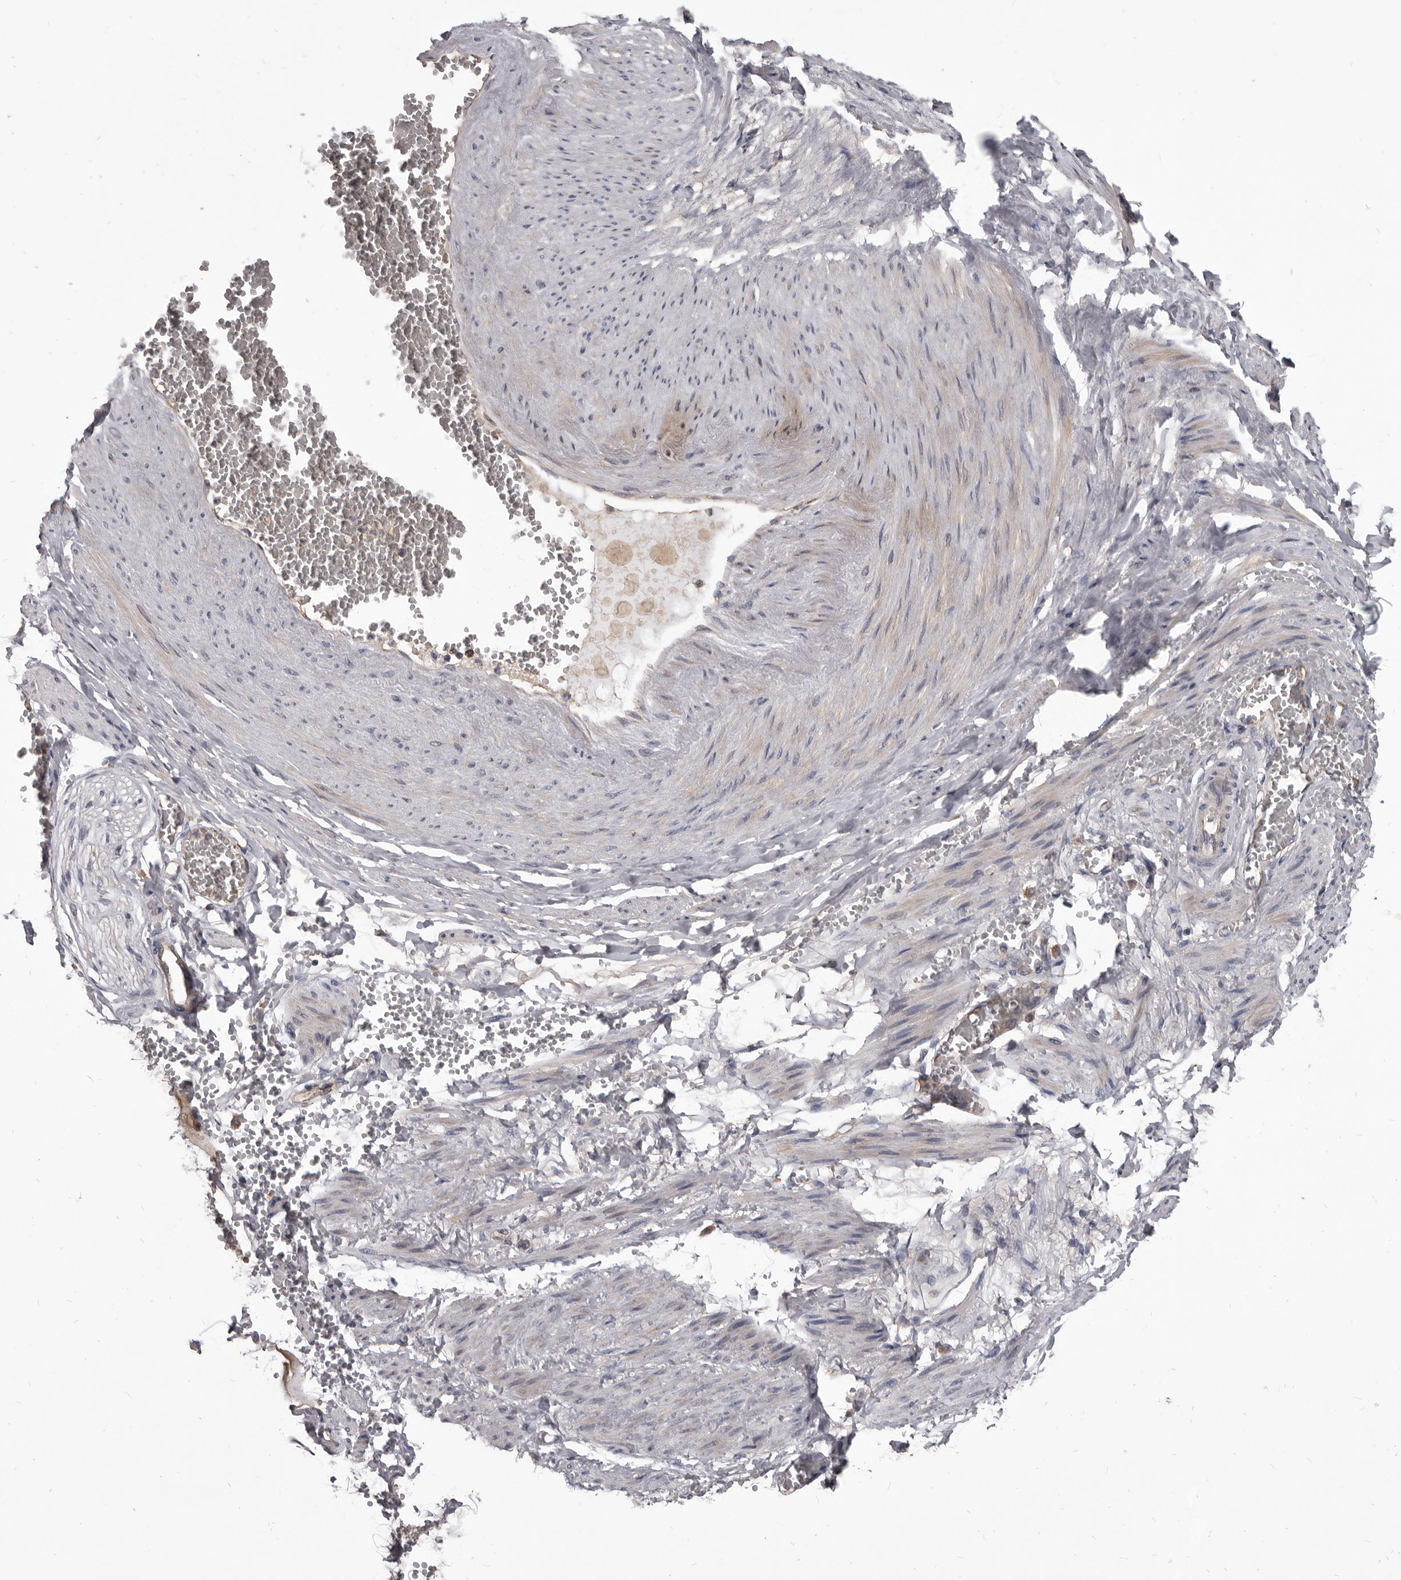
{"staining": {"intensity": "weak", "quantity": ">75%", "location": "cytoplasmic/membranous"}, "tissue": "soft tissue", "cell_type": "Chondrocytes", "image_type": "normal", "snomed": [{"axis": "morphology", "description": "Normal tissue, NOS"}, {"axis": "topography", "description": "Smooth muscle"}, {"axis": "topography", "description": "Peripheral nerve tissue"}], "caption": "Soft tissue stained with IHC displays weak cytoplasmic/membranous expression in about >75% of chondrocytes. Immunohistochemistry (ihc) stains the protein in brown and the nuclei are stained blue.", "gene": "ALDH5A1", "patient": {"sex": "female", "age": 39}}